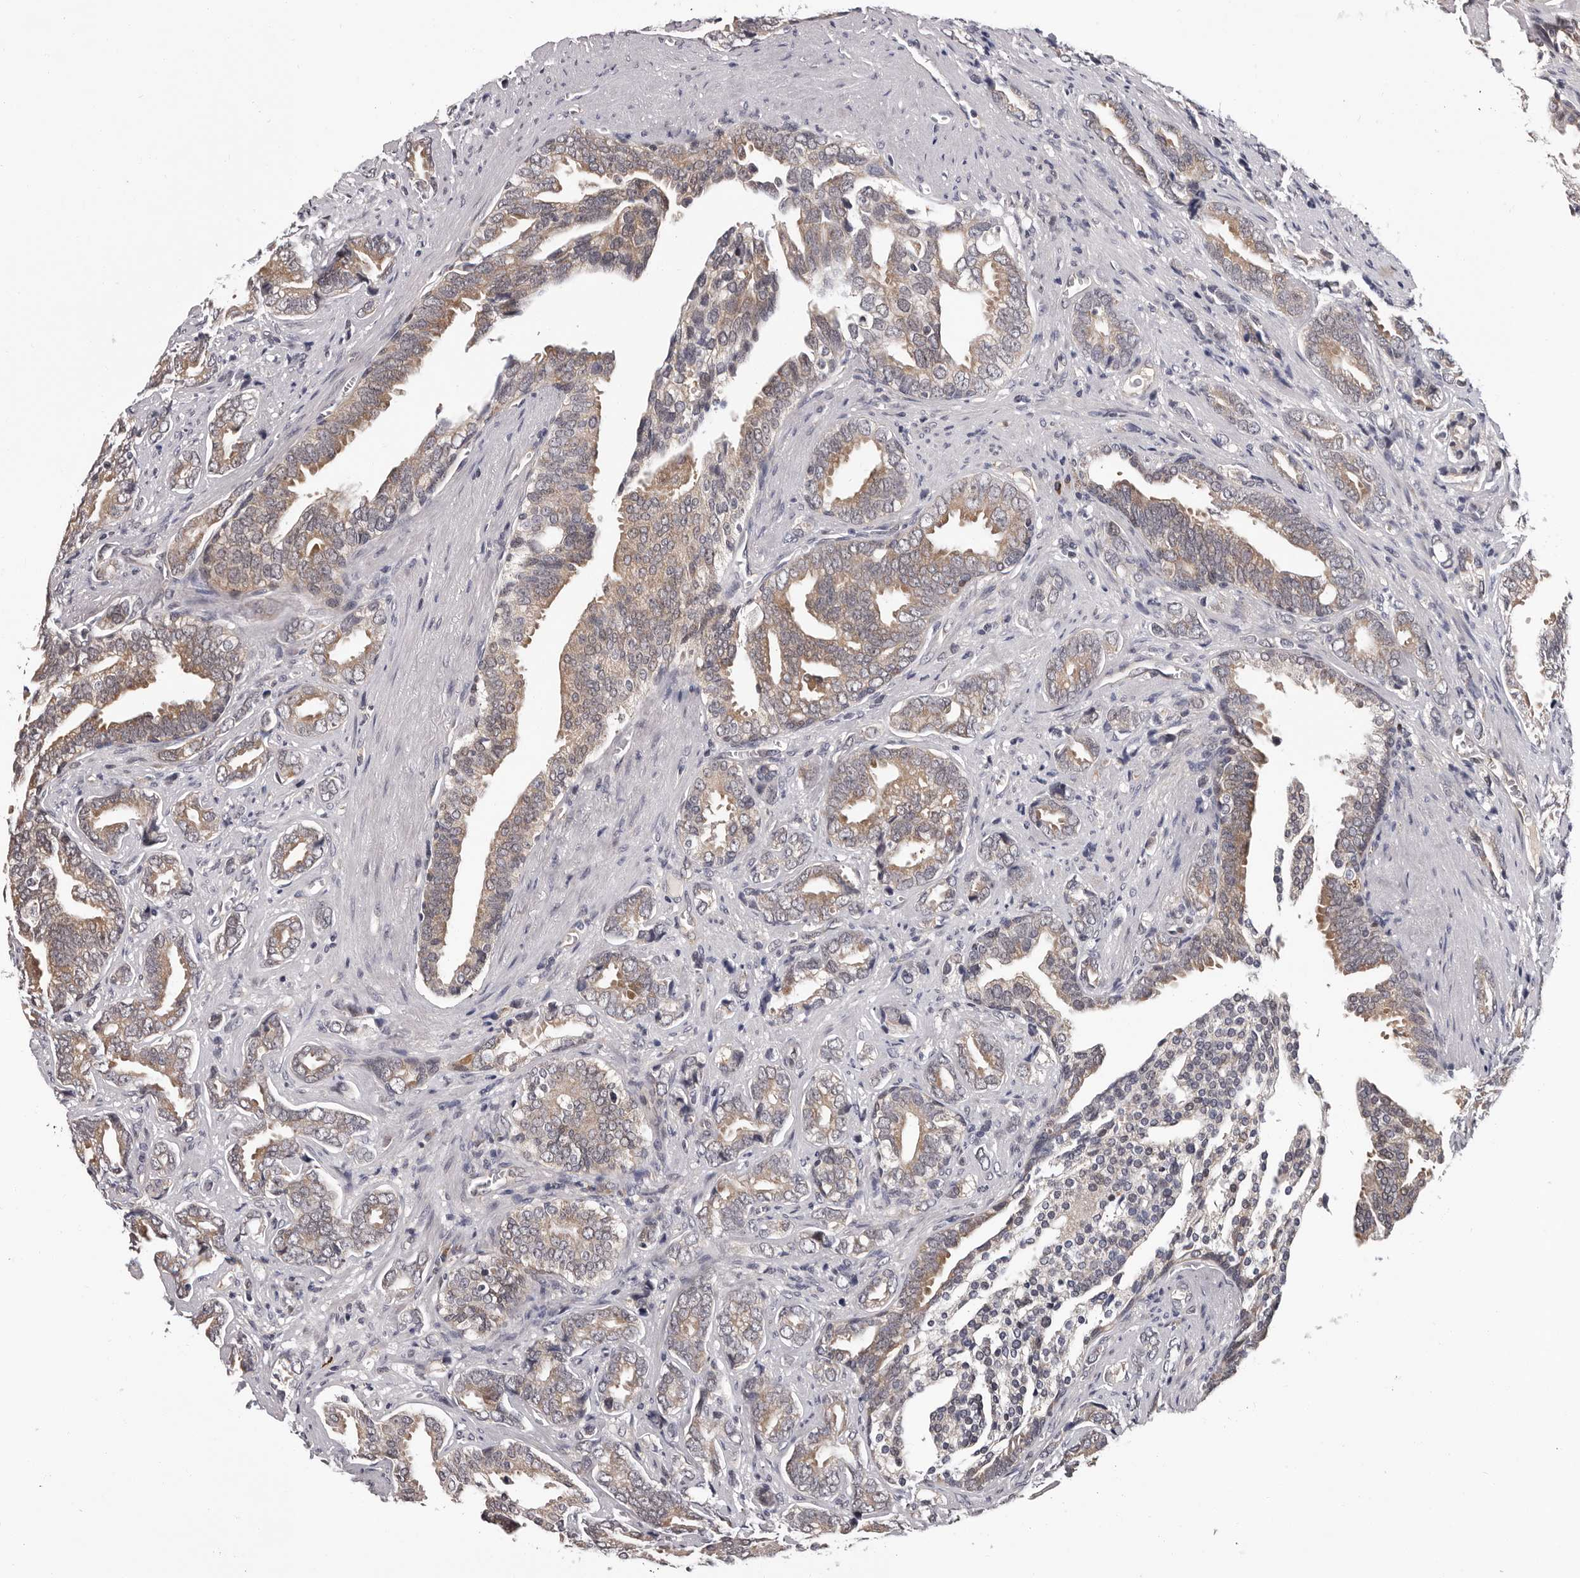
{"staining": {"intensity": "weak", "quantity": "25%-75%", "location": "cytoplasmic/membranous"}, "tissue": "prostate cancer", "cell_type": "Tumor cells", "image_type": "cancer", "snomed": [{"axis": "morphology", "description": "Adenocarcinoma, Medium grade"}, {"axis": "topography", "description": "Prostate"}], "caption": "DAB (3,3'-diaminobenzidine) immunohistochemical staining of prostate cancer (medium-grade adenocarcinoma) displays weak cytoplasmic/membranous protein staining in approximately 25%-75% of tumor cells.", "gene": "MED8", "patient": {"sex": "male", "age": 67}}